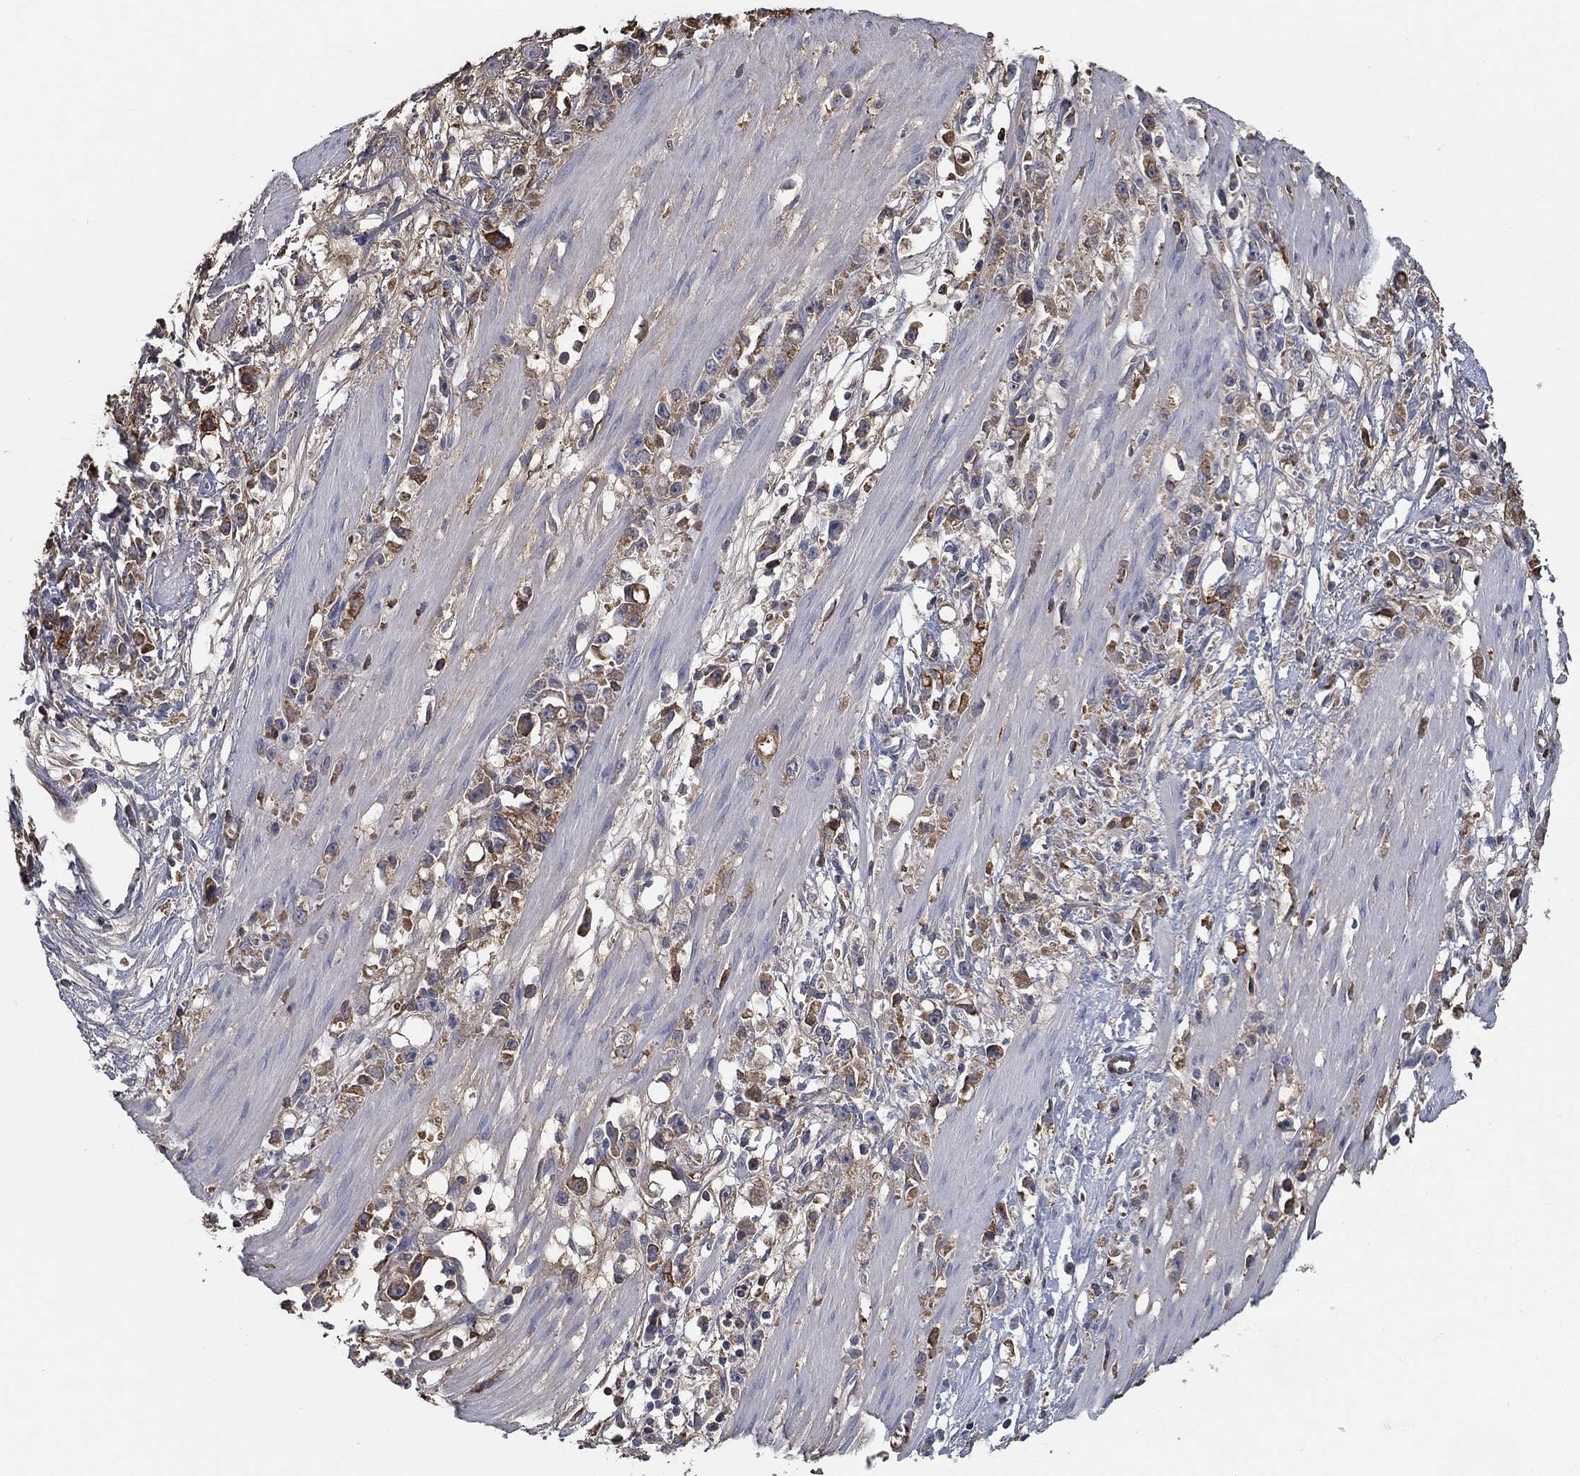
{"staining": {"intensity": "moderate", "quantity": "25%-75%", "location": "cytoplasmic/membranous"}, "tissue": "stomach cancer", "cell_type": "Tumor cells", "image_type": "cancer", "snomed": [{"axis": "morphology", "description": "Adenocarcinoma, NOS"}, {"axis": "topography", "description": "Stomach"}], "caption": "Approximately 25%-75% of tumor cells in stomach cancer (adenocarcinoma) exhibit moderate cytoplasmic/membranous protein staining as visualized by brown immunohistochemical staining.", "gene": "IL10", "patient": {"sex": "female", "age": 59}}